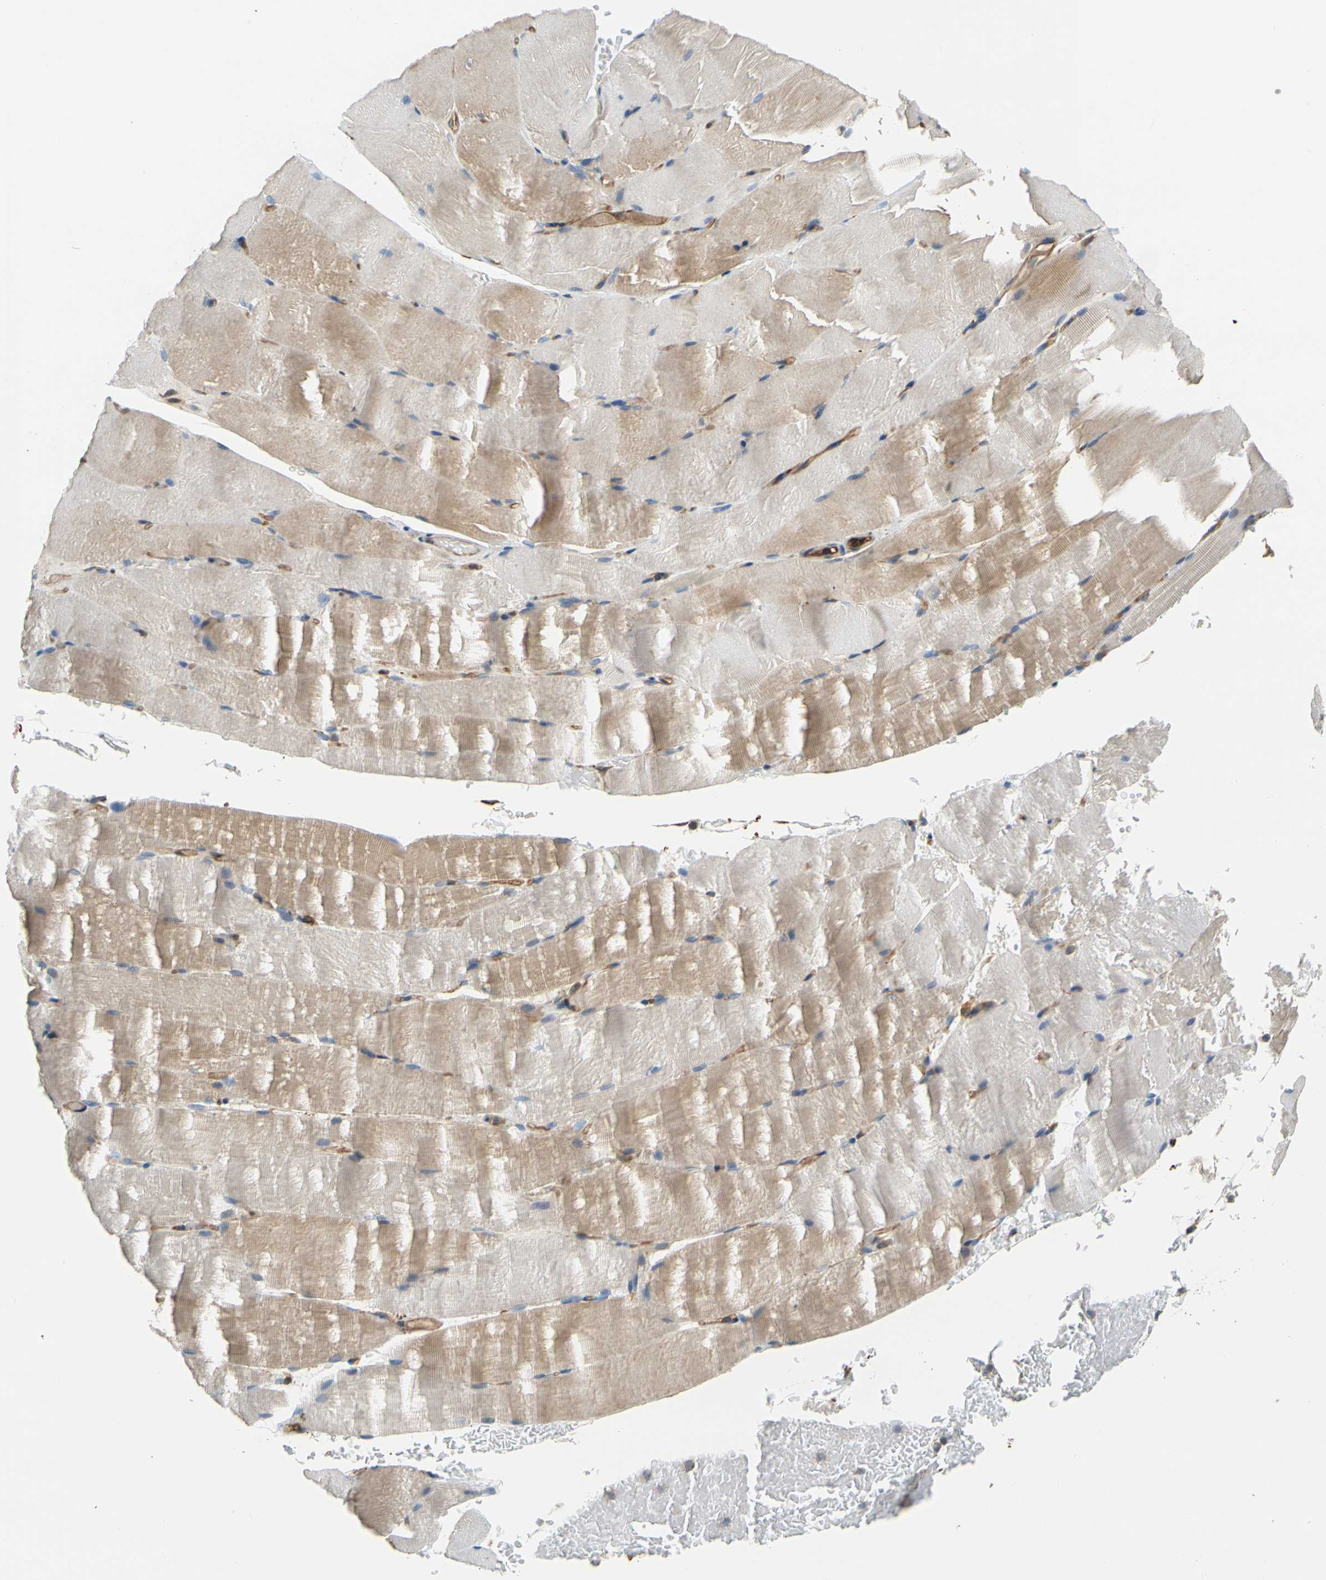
{"staining": {"intensity": "weak", "quantity": "<25%", "location": "cytoplasmic/membranous"}, "tissue": "skeletal muscle", "cell_type": "Myocytes", "image_type": "normal", "snomed": [{"axis": "morphology", "description": "Normal tissue, NOS"}, {"axis": "topography", "description": "Skeletal muscle"}, {"axis": "topography", "description": "Parathyroid gland"}], "caption": "IHC micrograph of unremarkable human skeletal muscle stained for a protein (brown), which demonstrates no positivity in myocytes. The staining is performed using DAB (3,3'-diaminobenzidine) brown chromogen with nuclei counter-stained in using hematoxylin.", "gene": "SPTAN1", "patient": {"sex": "female", "age": 37}}